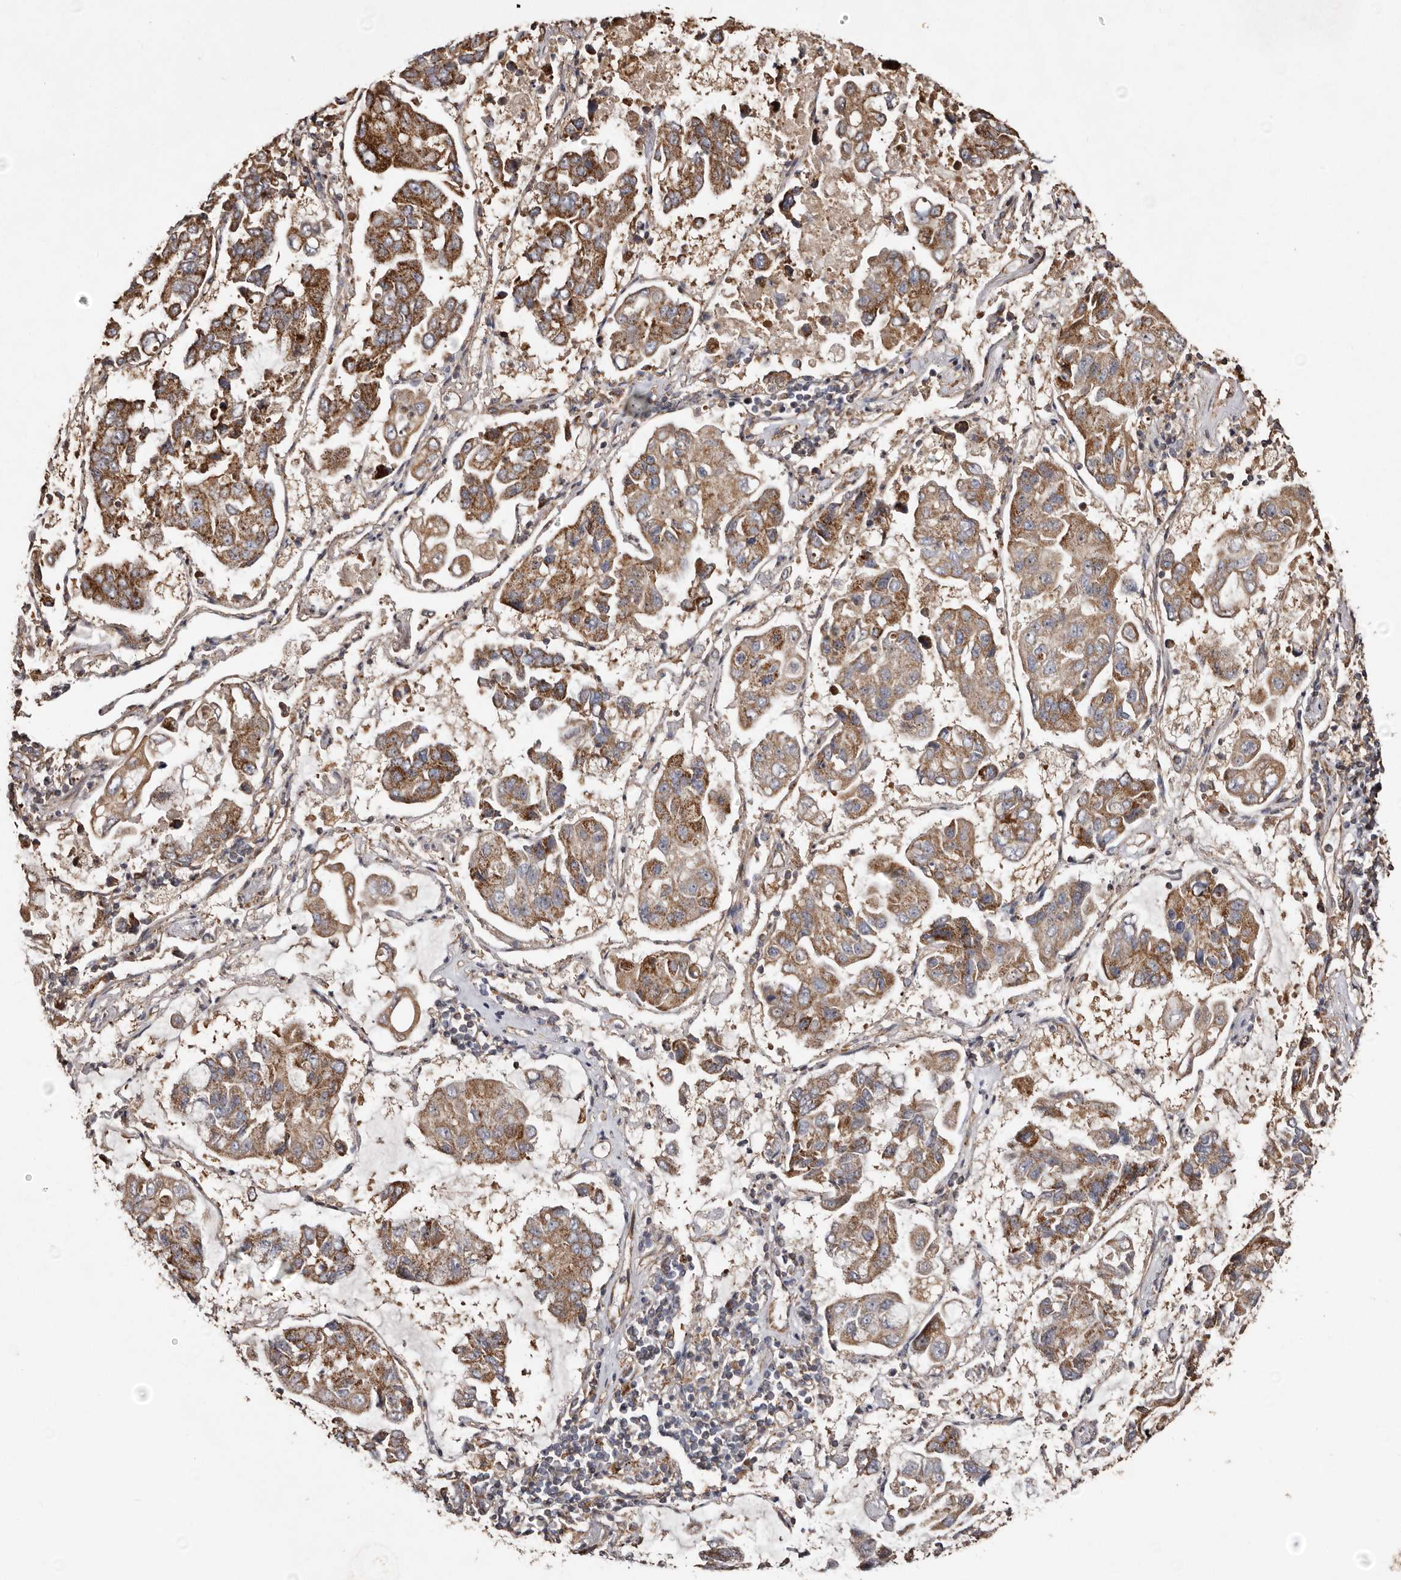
{"staining": {"intensity": "moderate", "quantity": ">75%", "location": "cytoplasmic/membranous"}, "tissue": "lung cancer", "cell_type": "Tumor cells", "image_type": "cancer", "snomed": [{"axis": "morphology", "description": "Adenocarcinoma, NOS"}, {"axis": "topography", "description": "Lung"}], "caption": "The micrograph demonstrates a brown stain indicating the presence of a protein in the cytoplasmic/membranous of tumor cells in lung cancer (adenocarcinoma).", "gene": "MACC1", "patient": {"sex": "male", "age": 64}}